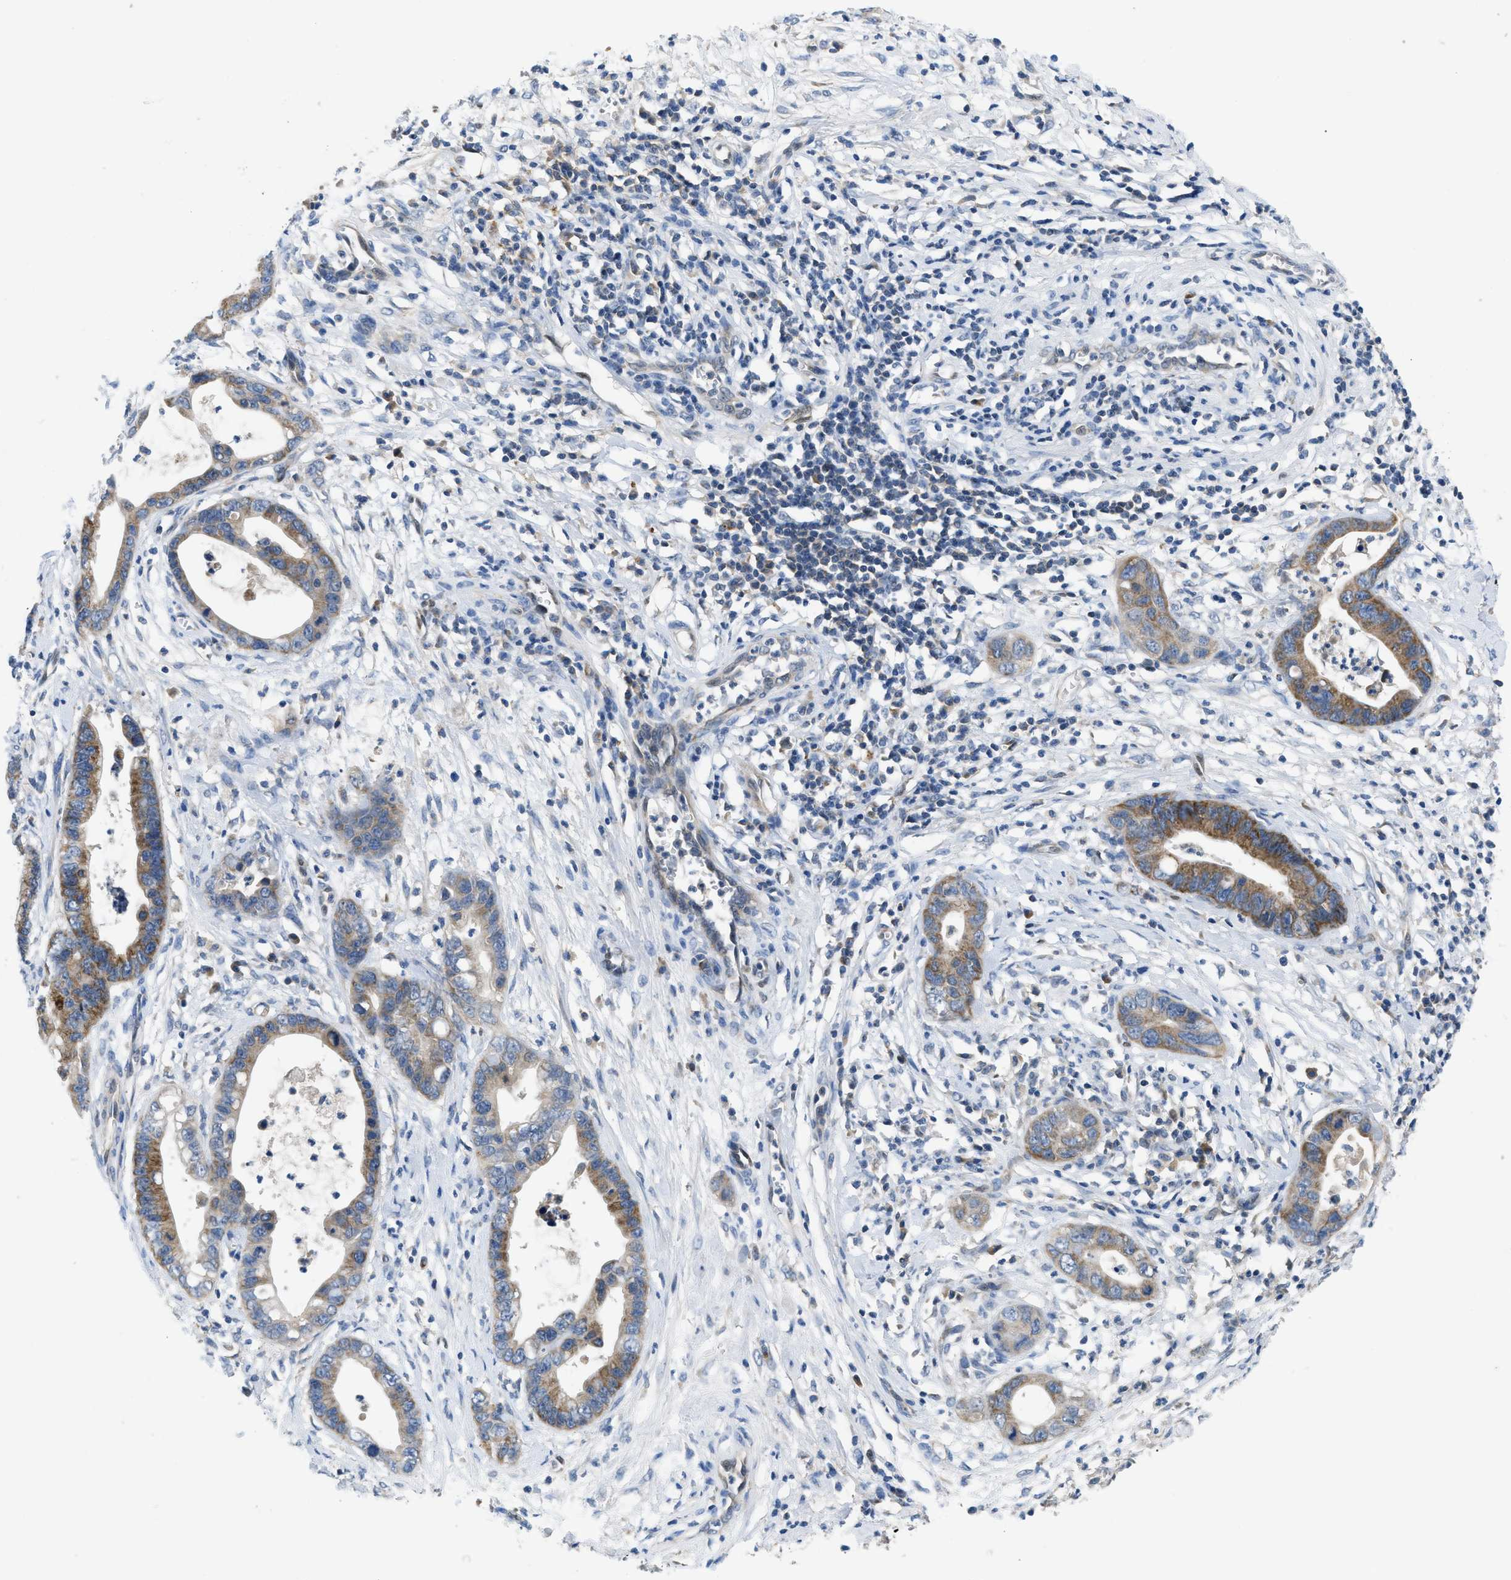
{"staining": {"intensity": "moderate", "quantity": ">75%", "location": "cytoplasmic/membranous"}, "tissue": "cervical cancer", "cell_type": "Tumor cells", "image_type": "cancer", "snomed": [{"axis": "morphology", "description": "Adenocarcinoma, NOS"}, {"axis": "topography", "description": "Cervix"}], "caption": "Human cervical cancer stained with a protein marker demonstrates moderate staining in tumor cells.", "gene": "PNKD", "patient": {"sex": "female", "age": 44}}